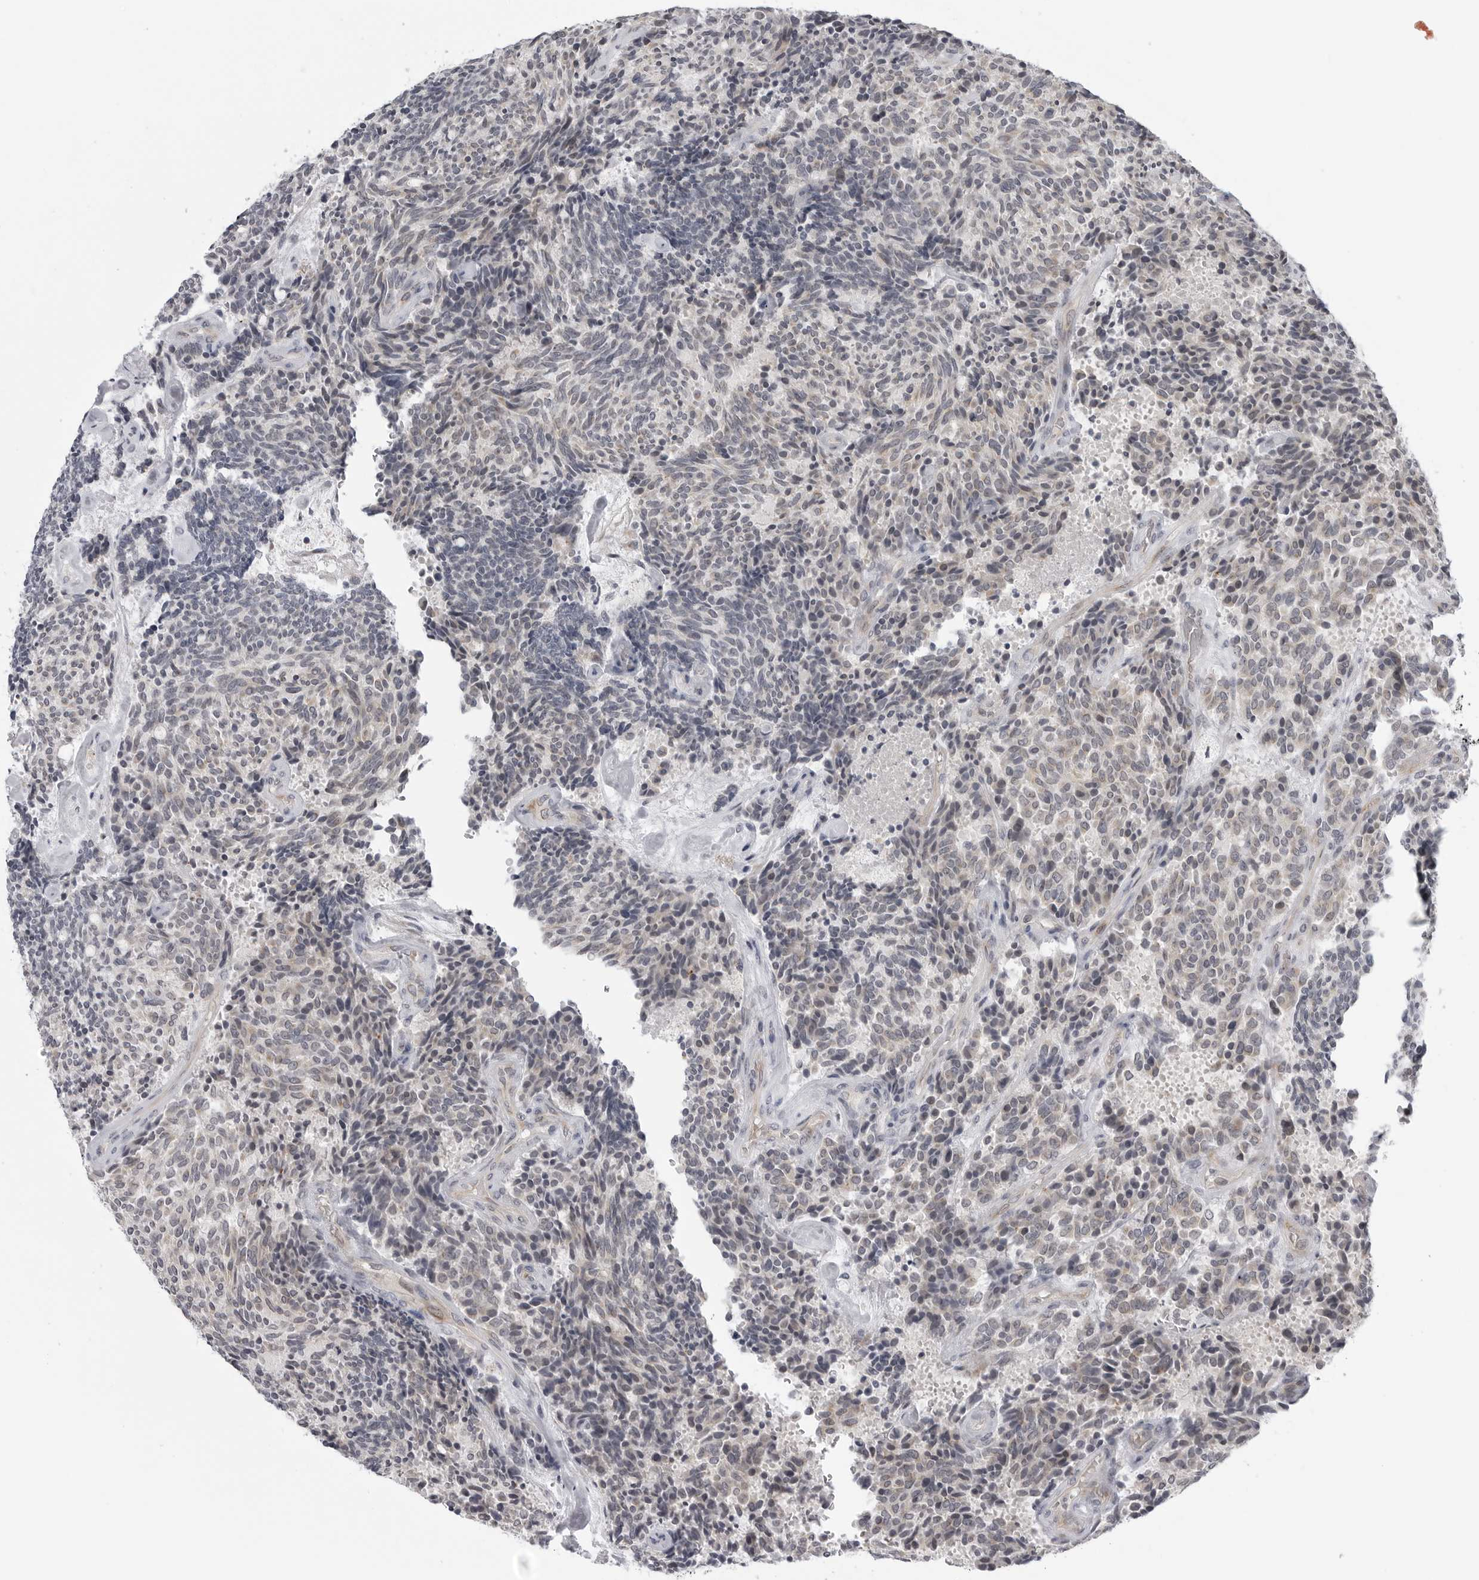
{"staining": {"intensity": "negative", "quantity": "none", "location": "none"}, "tissue": "carcinoid", "cell_type": "Tumor cells", "image_type": "cancer", "snomed": [{"axis": "morphology", "description": "Carcinoid, malignant, NOS"}, {"axis": "topography", "description": "Pancreas"}], "caption": "Tumor cells show no significant positivity in carcinoid. The staining is performed using DAB (3,3'-diaminobenzidine) brown chromogen with nuclei counter-stained in using hematoxylin.", "gene": "LRRC45", "patient": {"sex": "female", "age": 54}}